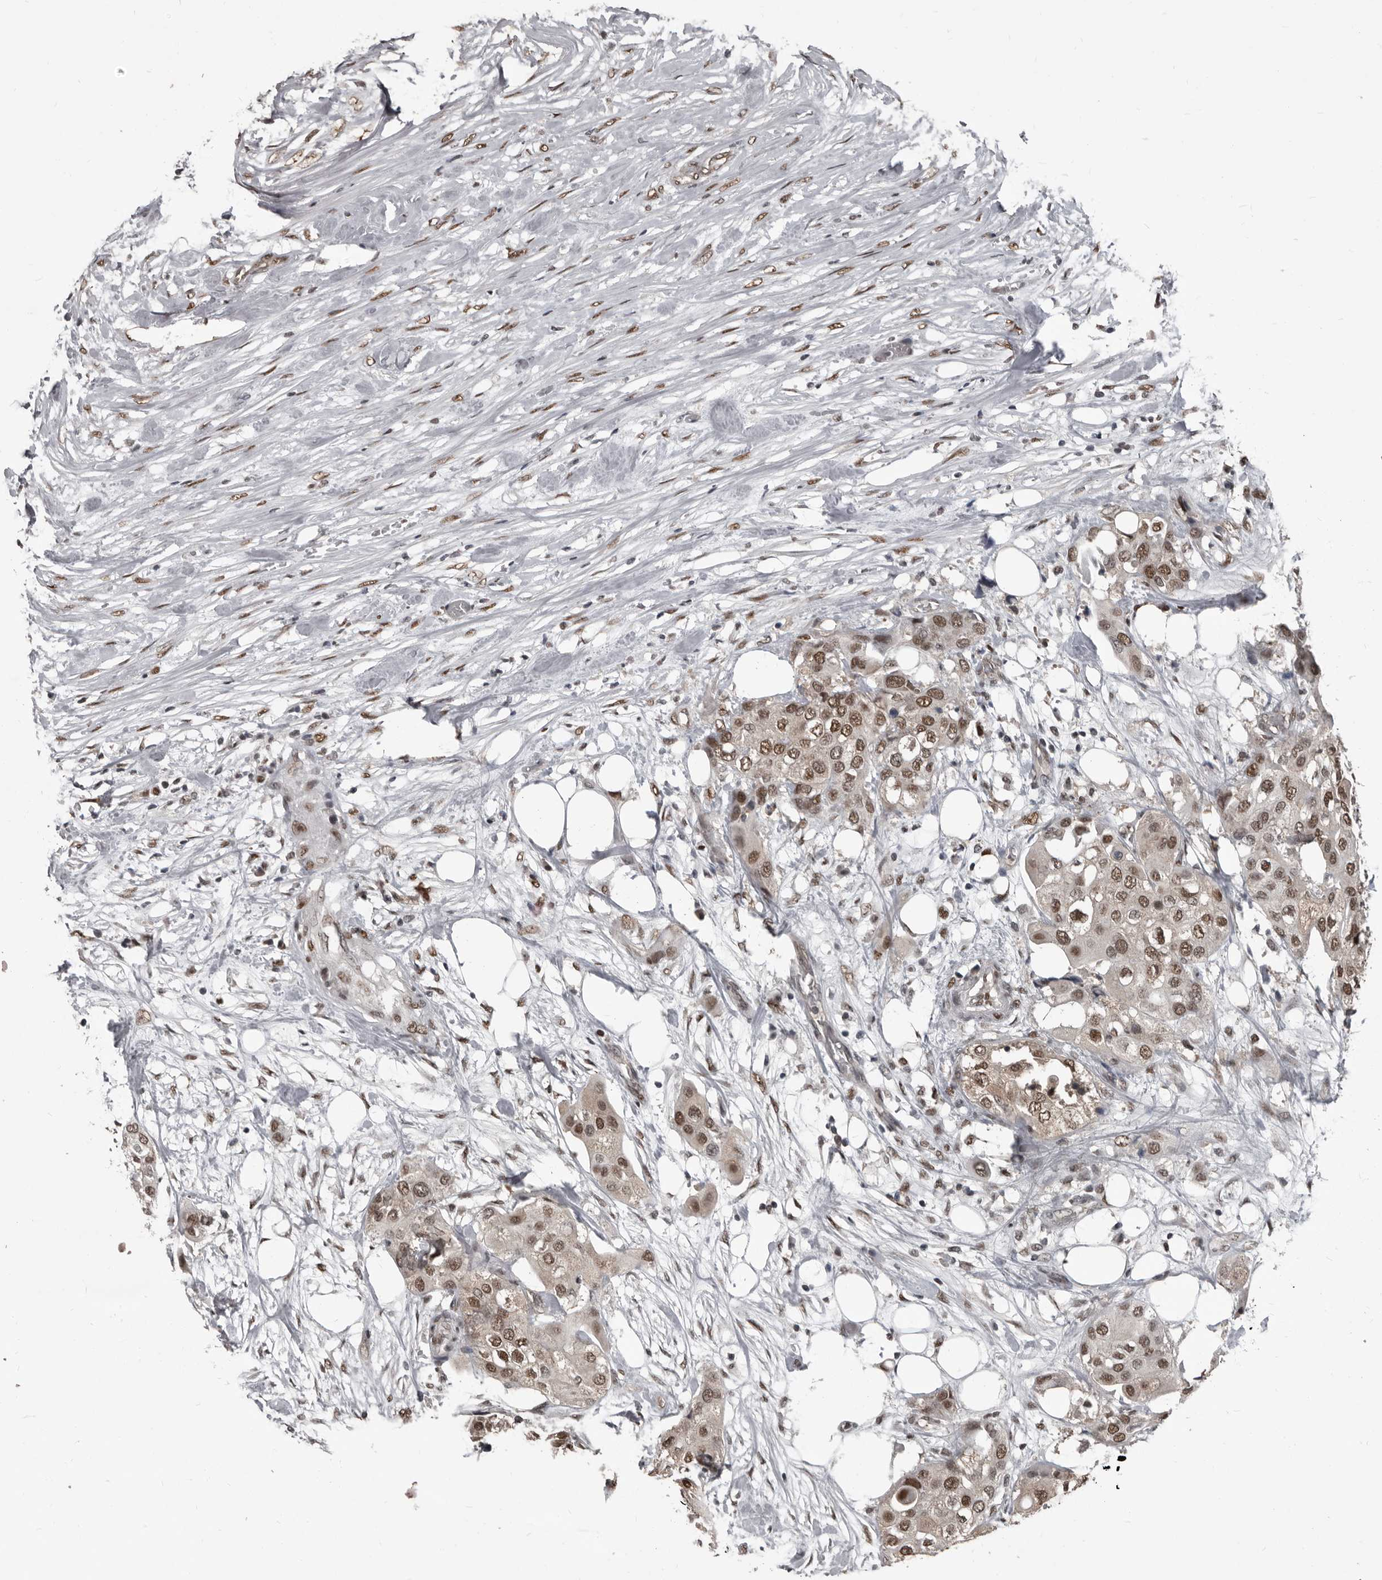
{"staining": {"intensity": "moderate", "quantity": ">75%", "location": "nuclear"}, "tissue": "urothelial cancer", "cell_type": "Tumor cells", "image_type": "cancer", "snomed": [{"axis": "morphology", "description": "Urothelial carcinoma, High grade"}, {"axis": "topography", "description": "Urinary bladder"}], "caption": "Immunohistochemical staining of urothelial cancer exhibits medium levels of moderate nuclear protein expression in about >75% of tumor cells.", "gene": "CHD1L", "patient": {"sex": "male", "age": 64}}